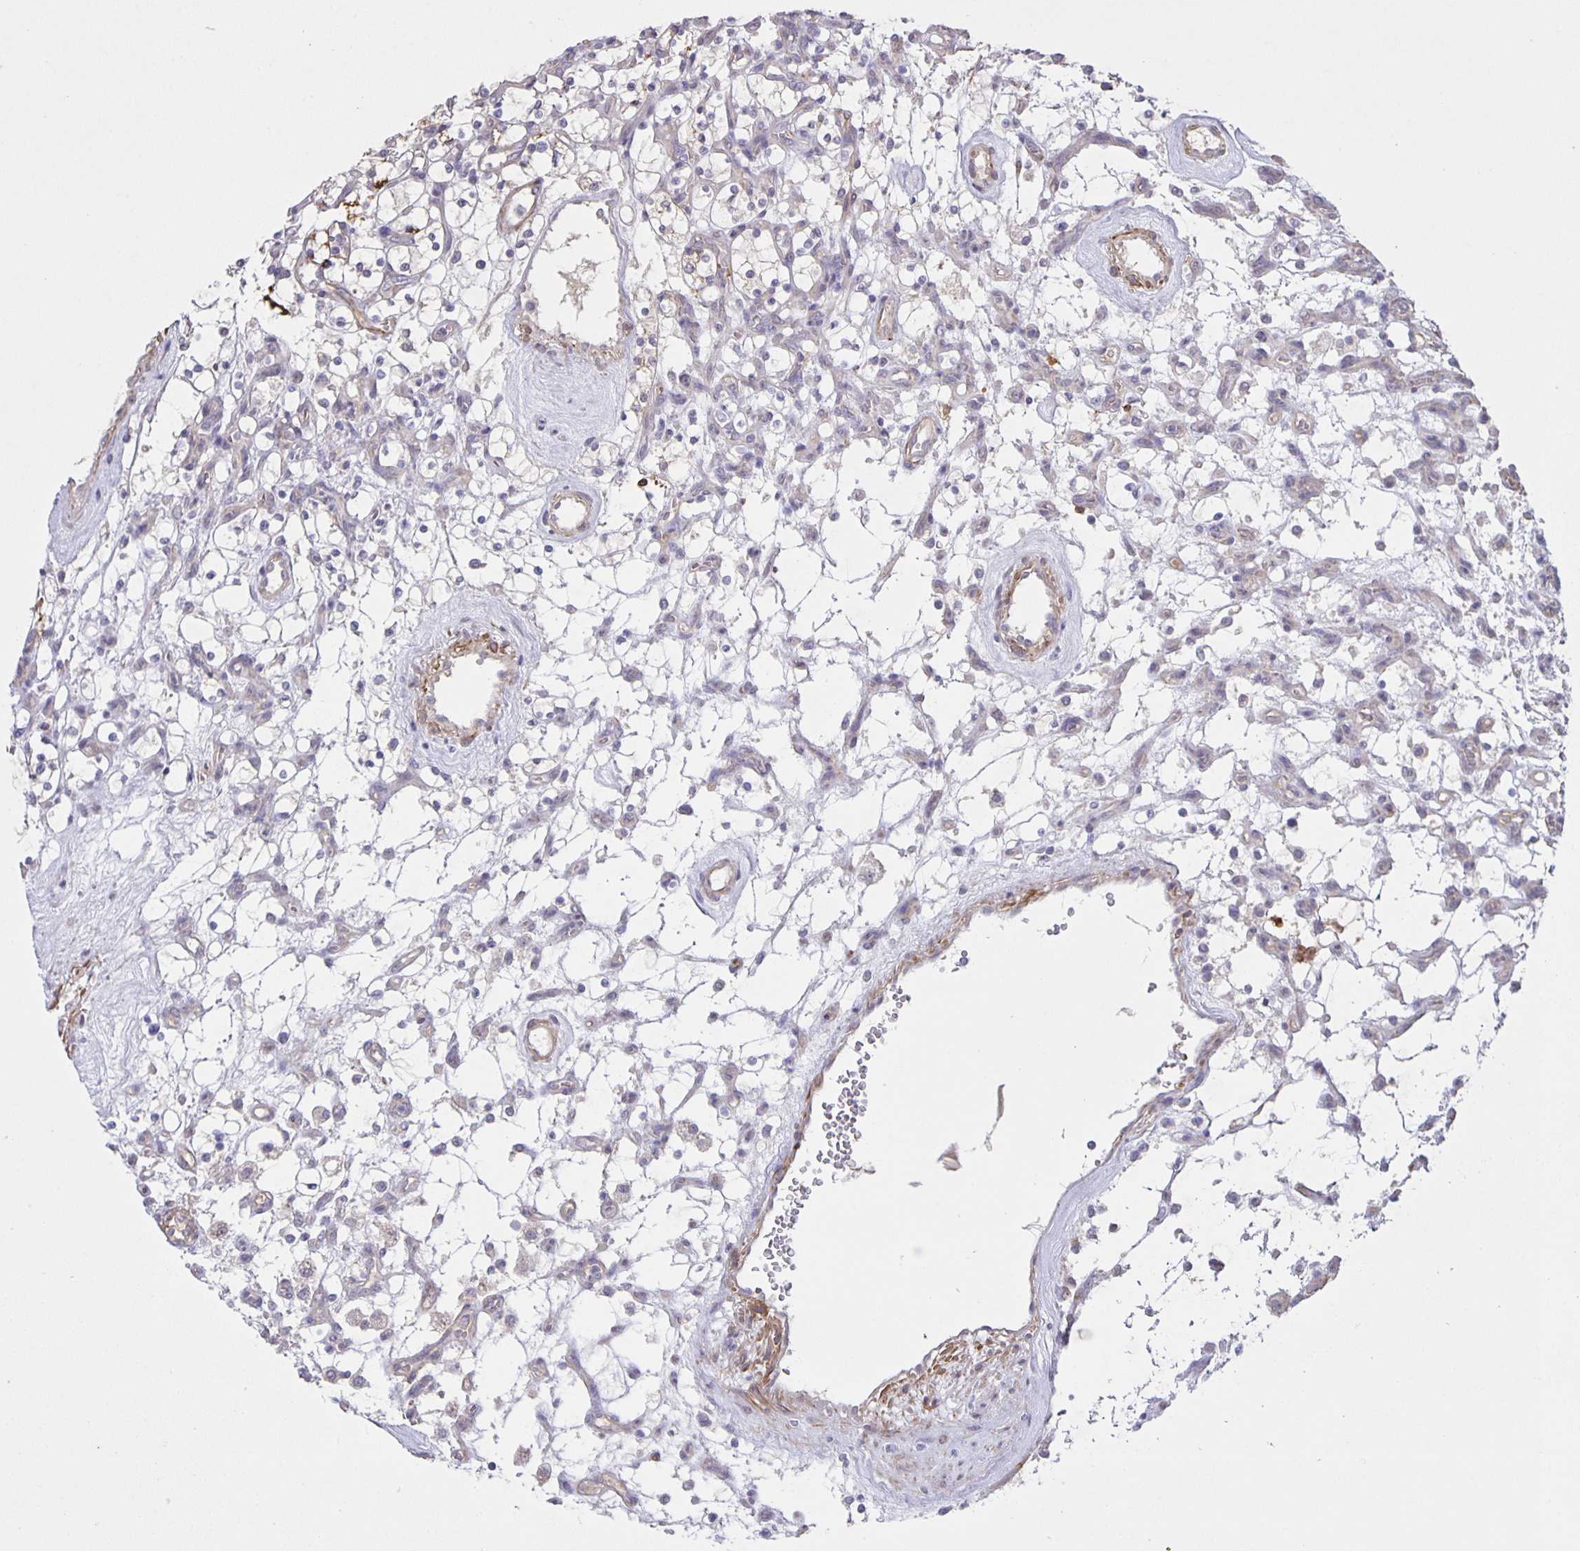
{"staining": {"intensity": "negative", "quantity": "none", "location": "none"}, "tissue": "renal cancer", "cell_type": "Tumor cells", "image_type": "cancer", "snomed": [{"axis": "morphology", "description": "Adenocarcinoma, NOS"}, {"axis": "topography", "description": "Kidney"}], "caption": "The image exhibits no staining of tumor cells in renal cancer.", "gene": "SRCIN1", "patient": {"sex": "female", "age": 69}}